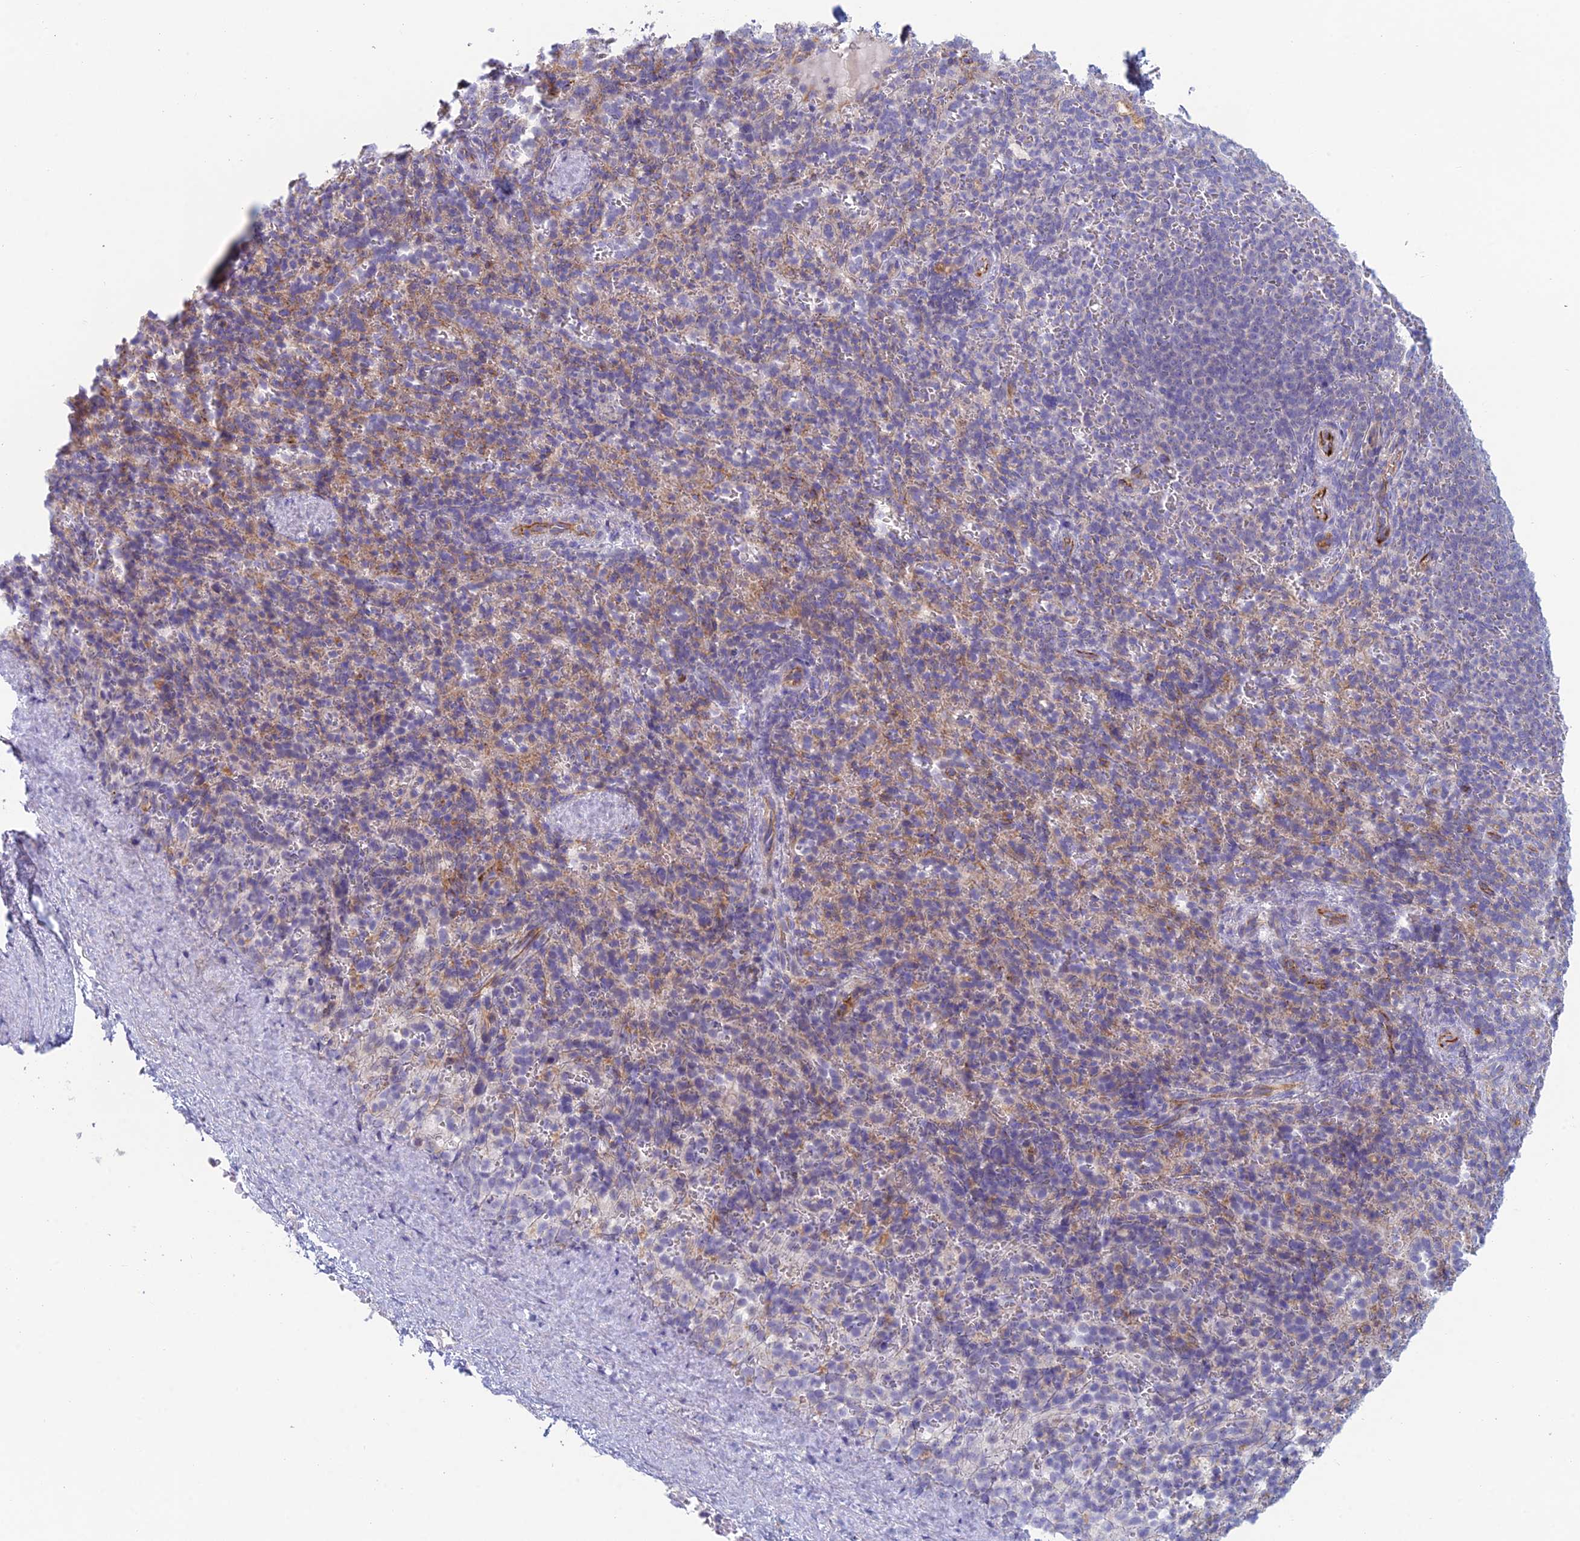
{"staining": {"intensity": "weak", "quantity": "<25%", "location": "cytoplasmic/membranous"}, "tissue": "spleen", "cell_type": "Cells in red pulp", "image_type": "normal", "snomed": [{"axis": "morphology", "description": "Normal tissue, NOS"}, {"axis": "topography", "description": "Spleen"}], "caption": "Immunohistochemistry image of unremarkable spleen stained for a protein (brown), which exhibits no positivity in cells in red pulp. The staining was performed using DAB (3,3'-diaminobenzidine) to visualize the protein expression in brown, while the nuclei were stained in blue with hematoxylin (Magnification: 20x).", "gene": "FERD3L", "patient": {"sex": "female", "age": 21}}